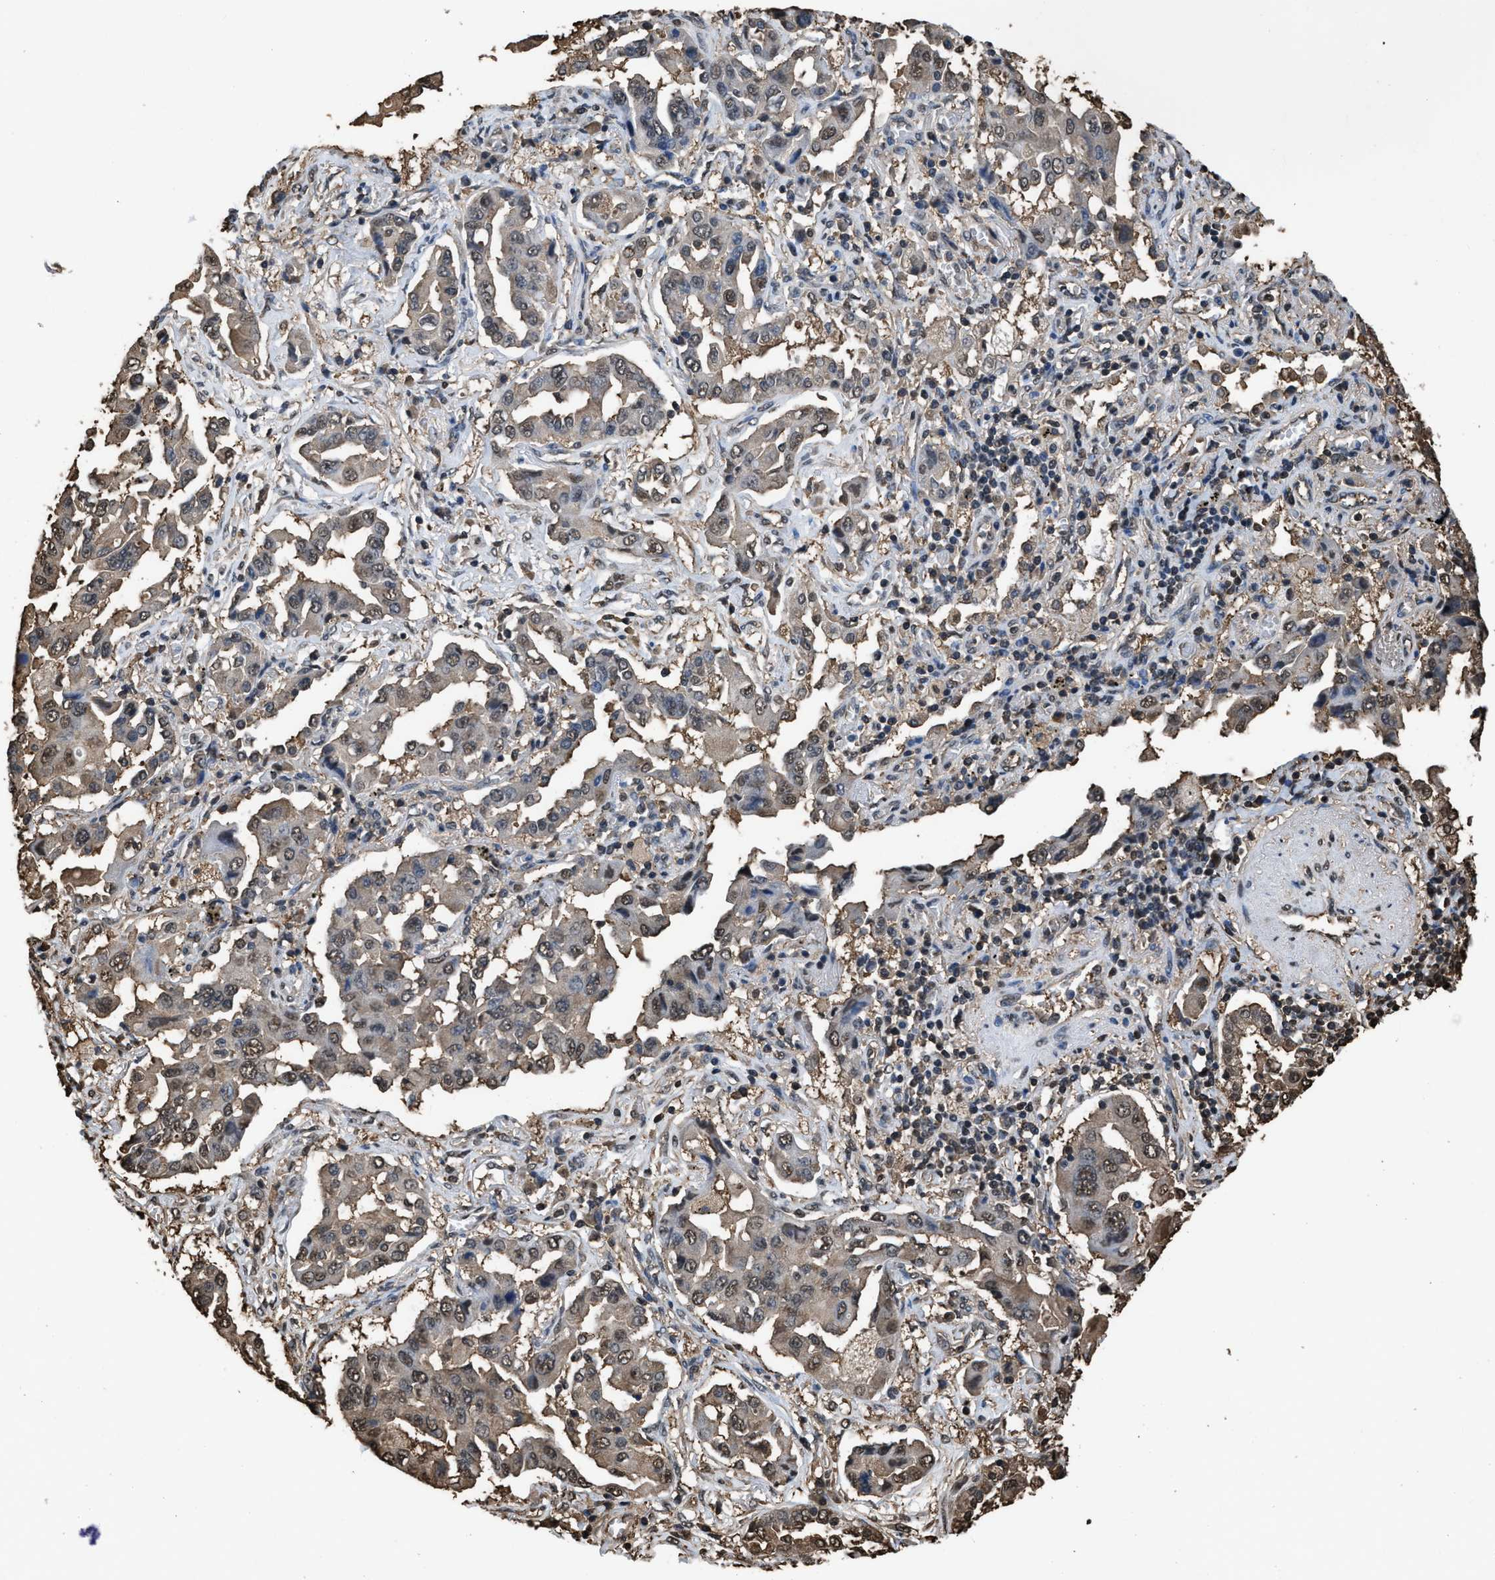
{"staining": {"intensity": "weak", "quantity": ">75%", "location": "nuclear"}, "tissue": "lung cancer", "cell_type": "Tumor cells", "image_type": "cancer", "snomed": [{"axis": "morphology", "description": "Adenocarcinoma, NOS"}, {"axis": "topography", "description": "Lung"}], "caption": "Lung cancer (adenocarcinoma) stained with a brown dye demonstrates weak nuclear positive expression in approximately >75% of tumor cells.", "gene": "FNTA", "patient": {"sex": "female", "age": 65}}